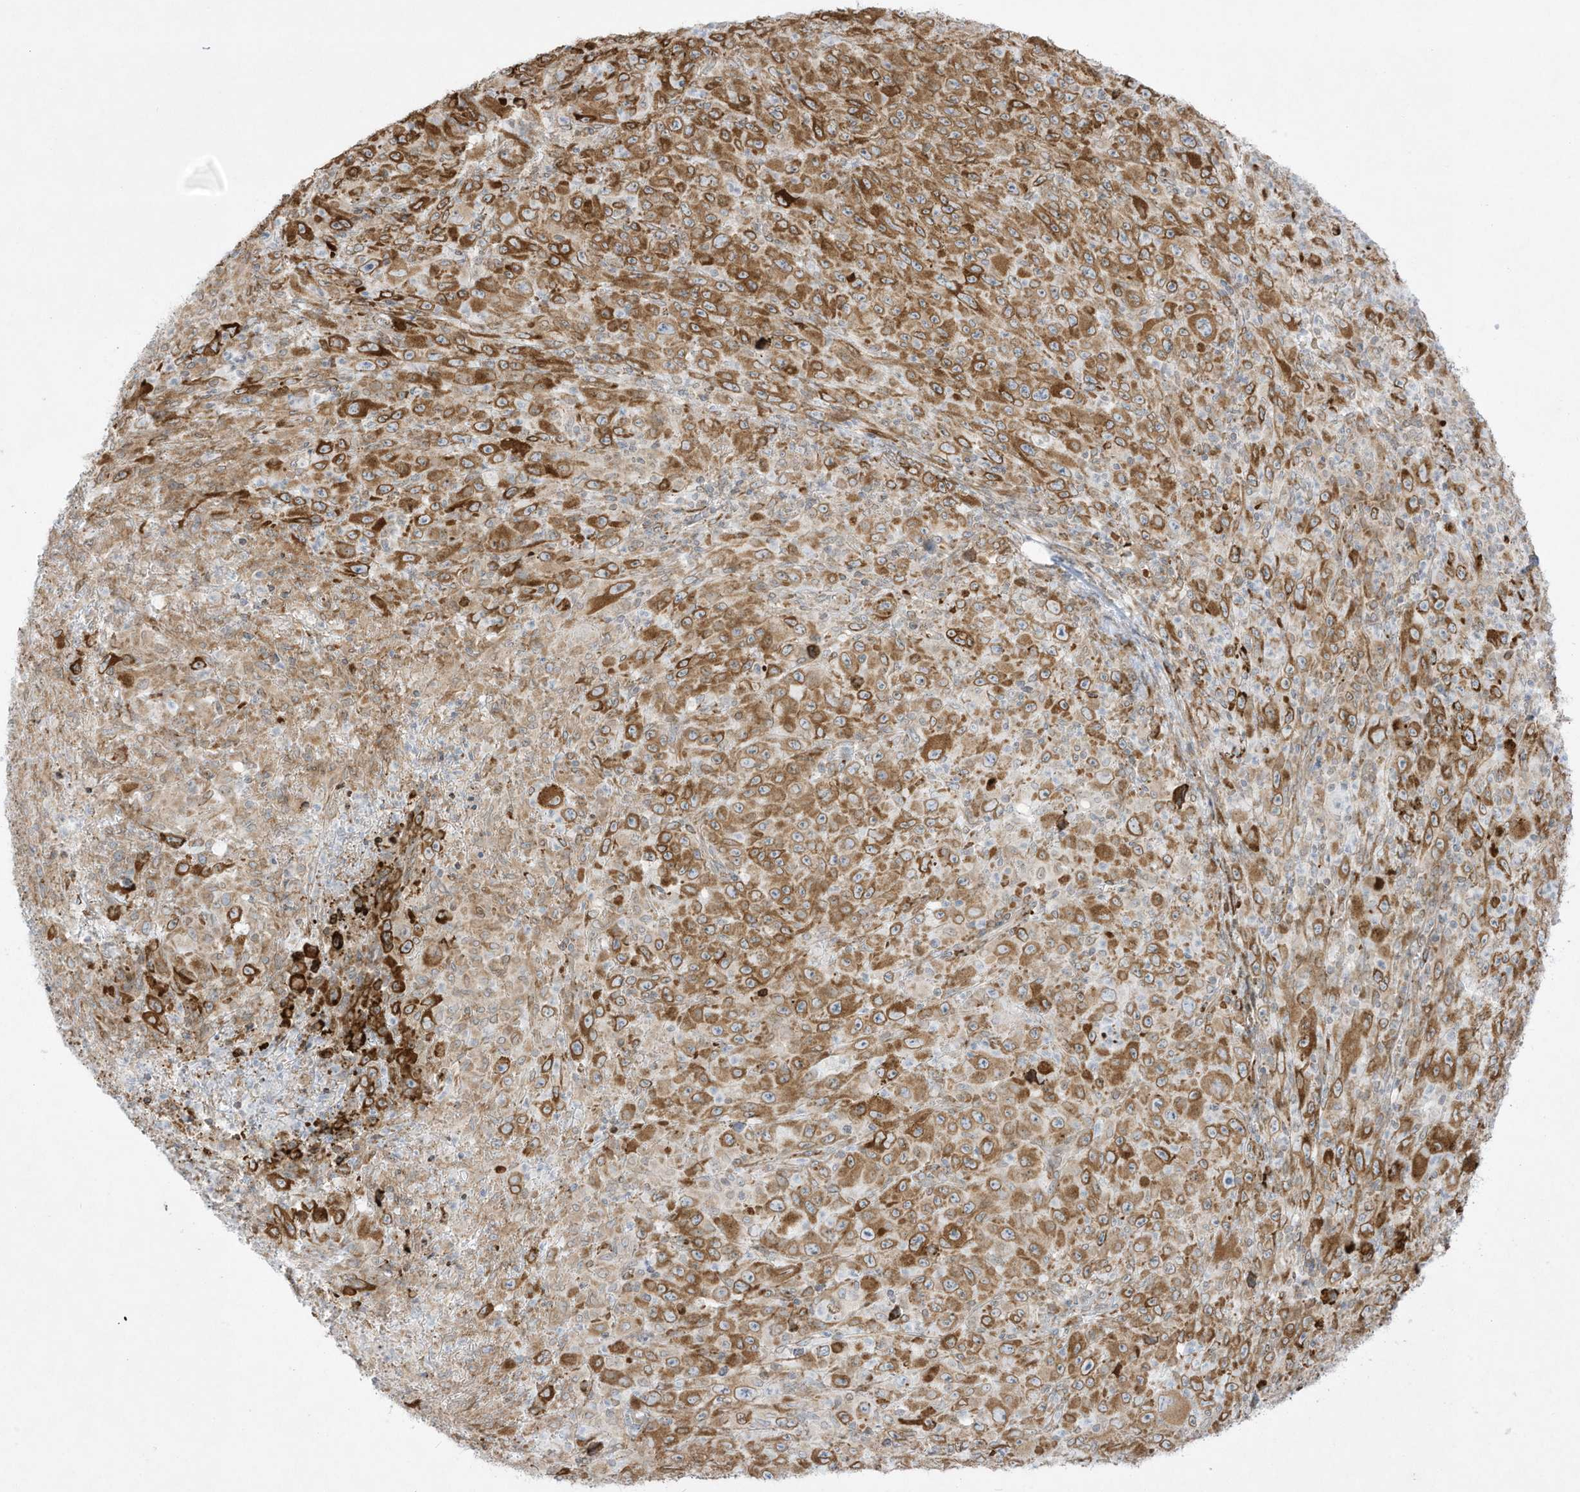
{"staining": {"intensity": "moderate", "quantity": ">75%", "location": "cytoplasmic/membranous"}, "tissue": "melanoma", "cell_type": "Tumor cells", "image_type": "cancer", "snomed": [{"axis": "morphology", "description": "Malignant melanoma, Metastatic site"}, {"axis": "topography", "description": "Skin"}], "caption": "Human melanoma stained for a protein (brown) shows moderate cytoplasmic/membranous positive expression in about >75% of tumor cells.", "gene": "PTK6", "patient": {"sex": "female", "age": 56}}